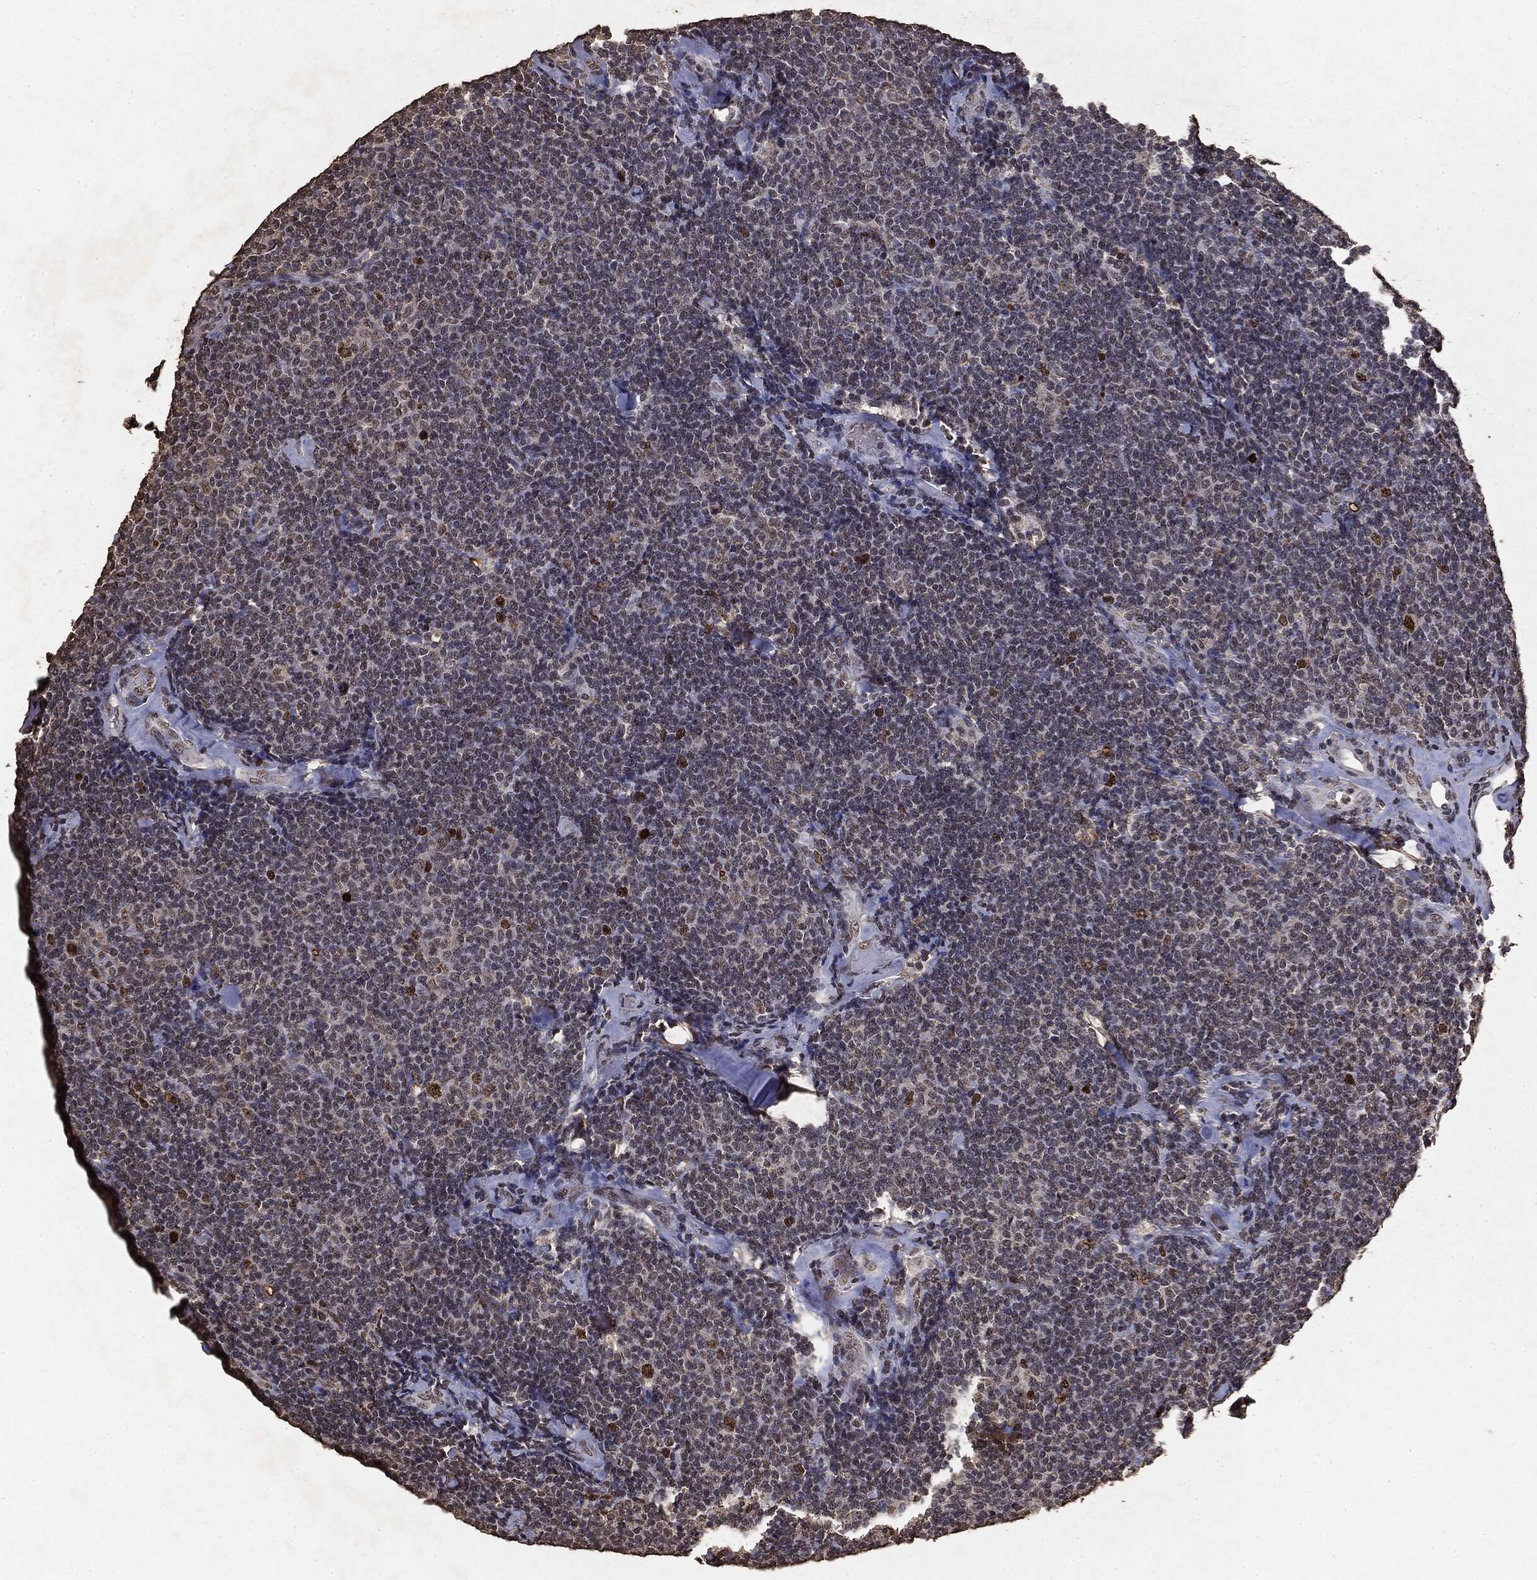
{"staining": {"intensity": "strong", "quantity": "<25%", "location": "nuclear"}, "tissue": "lymphoma", "cell_type": "Tumor cells", "image_type": "cancer", "snomed": [{"axis": "morphology", "description": "Malignant lymphoma, non-Hodgkin's type, Low grade"}, {"axis": "topography", "description": "Lymph node"}], "caption": "The histopathology image shows immunohistochemical staining of lymphoma. There is strong nuclear positivity is identified in approximately <25% of tumor cells. (IHC, brightfield microscopy, high magnification).", "gene": "RAD18", "patient": {"sex": "female", "age": 56}}